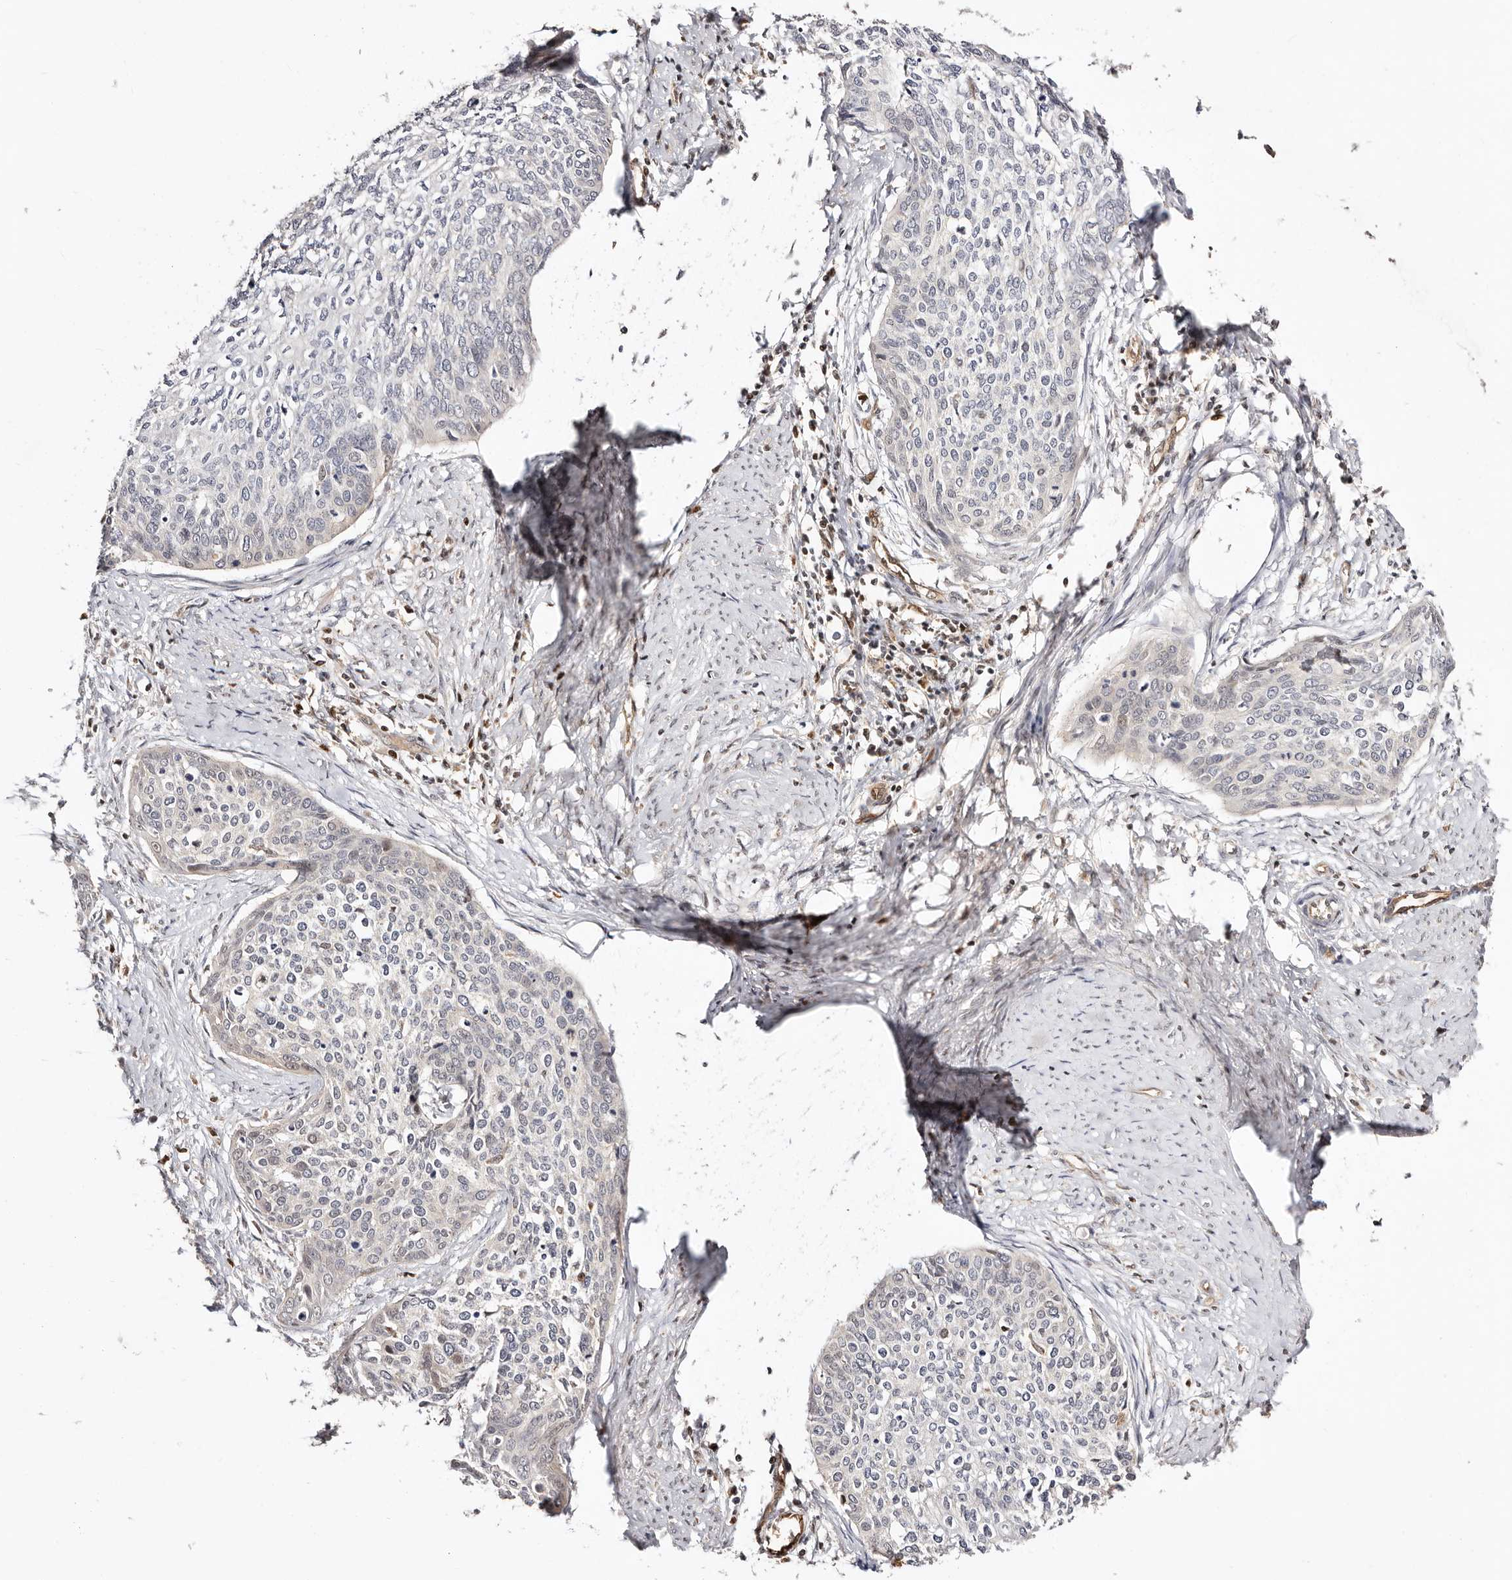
{"staining": {"intensity": "negative", "quantity": "none", "location": "none"}, "tissue": "cervical cancer", "cell_type": "Tumor cells", "image_type": "cancer", "snomed": [{"axis": "morphology", "description": "Squamous cell carcinoma, NOS"}, {"axis": "topography", "description": "Cervix"}], "caption": "Immunohistochemical staining of cervical squamous cell carcinoma shows no significant staining in tumor cells.", "gene": "STAT5A", "patient": {"sex": "female", "age": 37}}